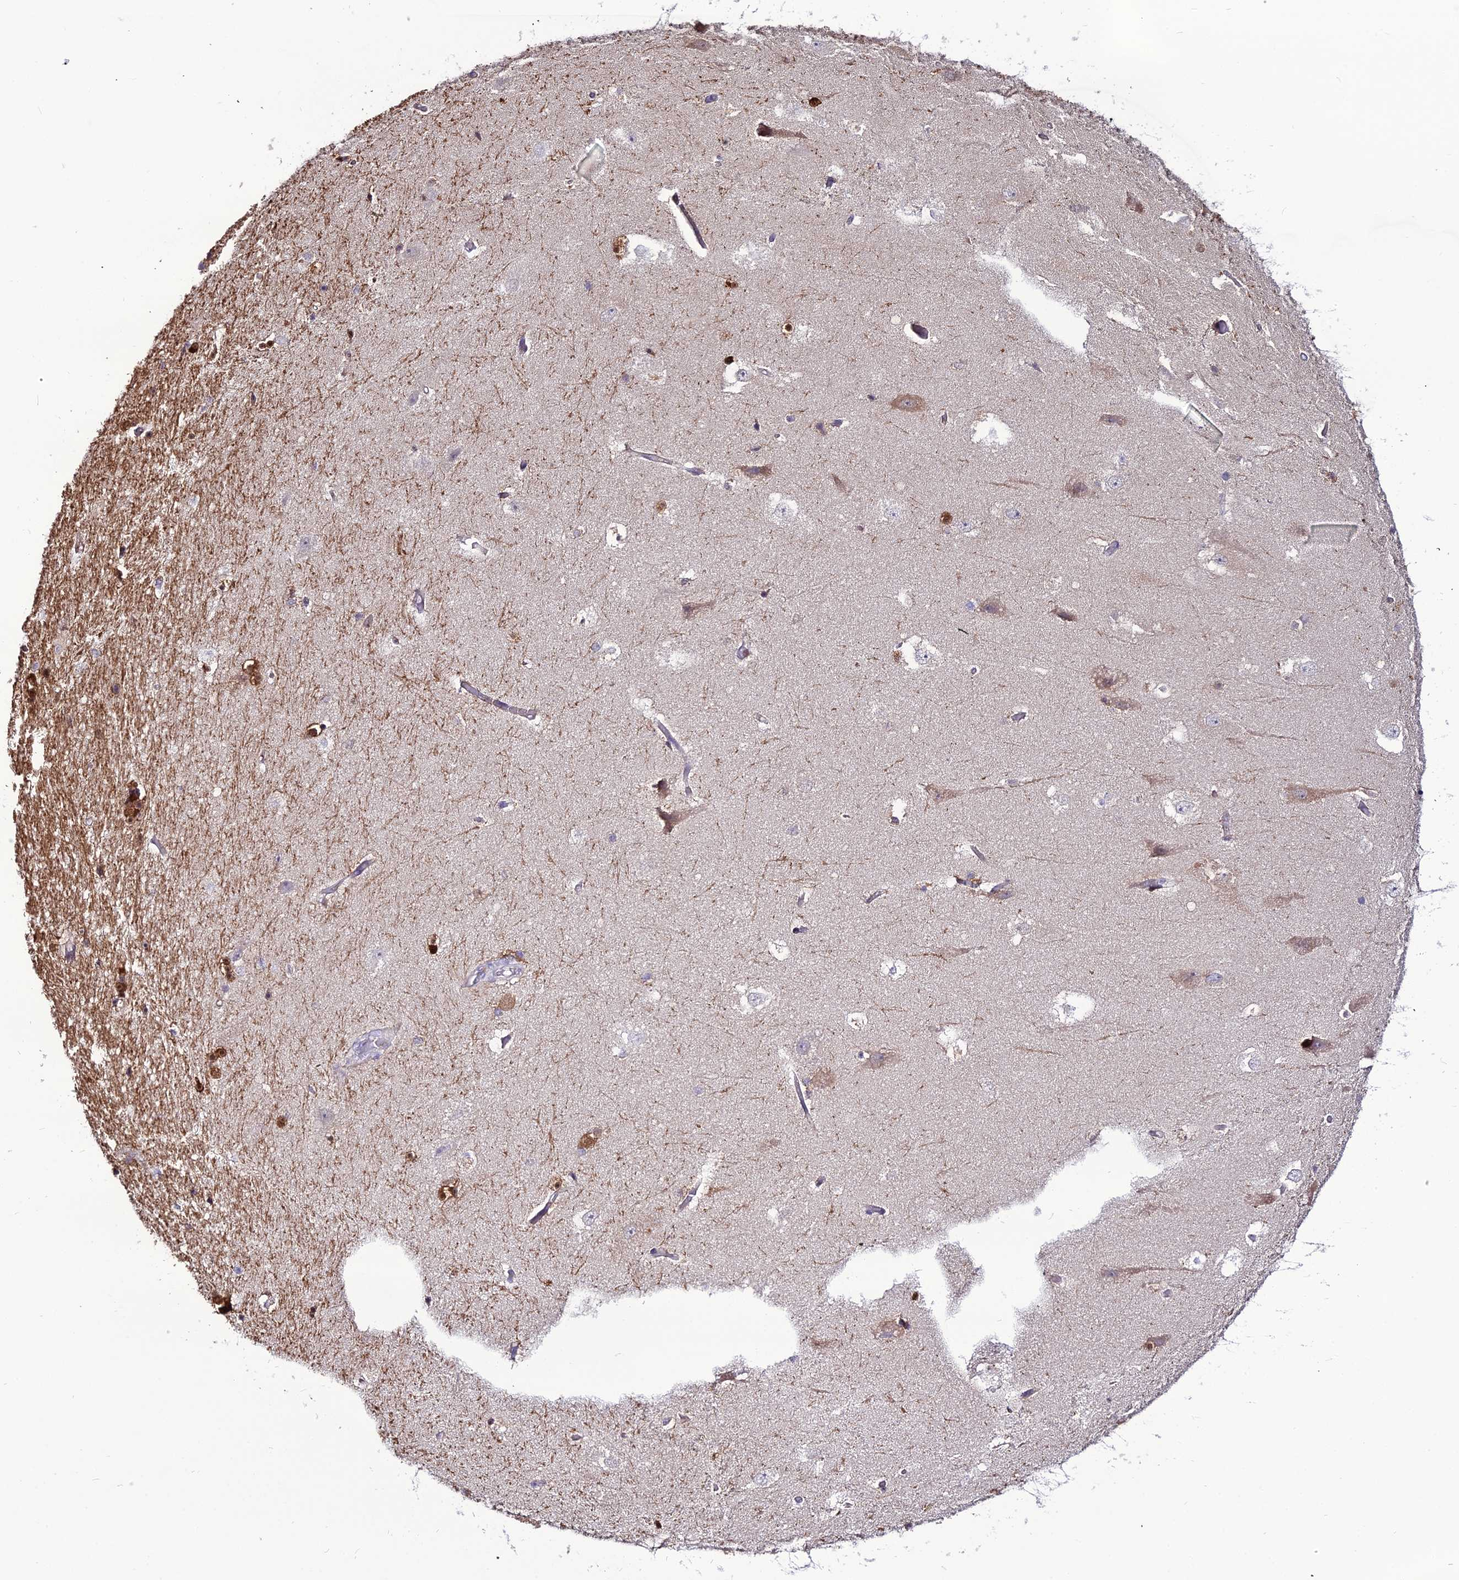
{"staining": {"intensity": "strong", "quantity": "25%-75%", "location": "cytoplasmic/membranous,nuclear"}, "tissue": "hippocampus", "cell_type": "Glial cells", "image_type": "normal", "snomed": [{"axis": "morphology", "description": "Normal tissue, NOS"}, {"axis": "topography", "description": "Hippocampus"}], "caption": "Immunohistochemical staining of normal hippocampus shows strong cytoplasmic/membranous,nuclear protein staining in approximately 25%-75% of glial cells. Using DAB (3,3'-diaminobenzidine) (brown) and hematoxylin (blue) stains, captured at high magnification using brightfield microscopy.", "gene": "MB21D2", "patient": {"sex": "female", "age": 52}}